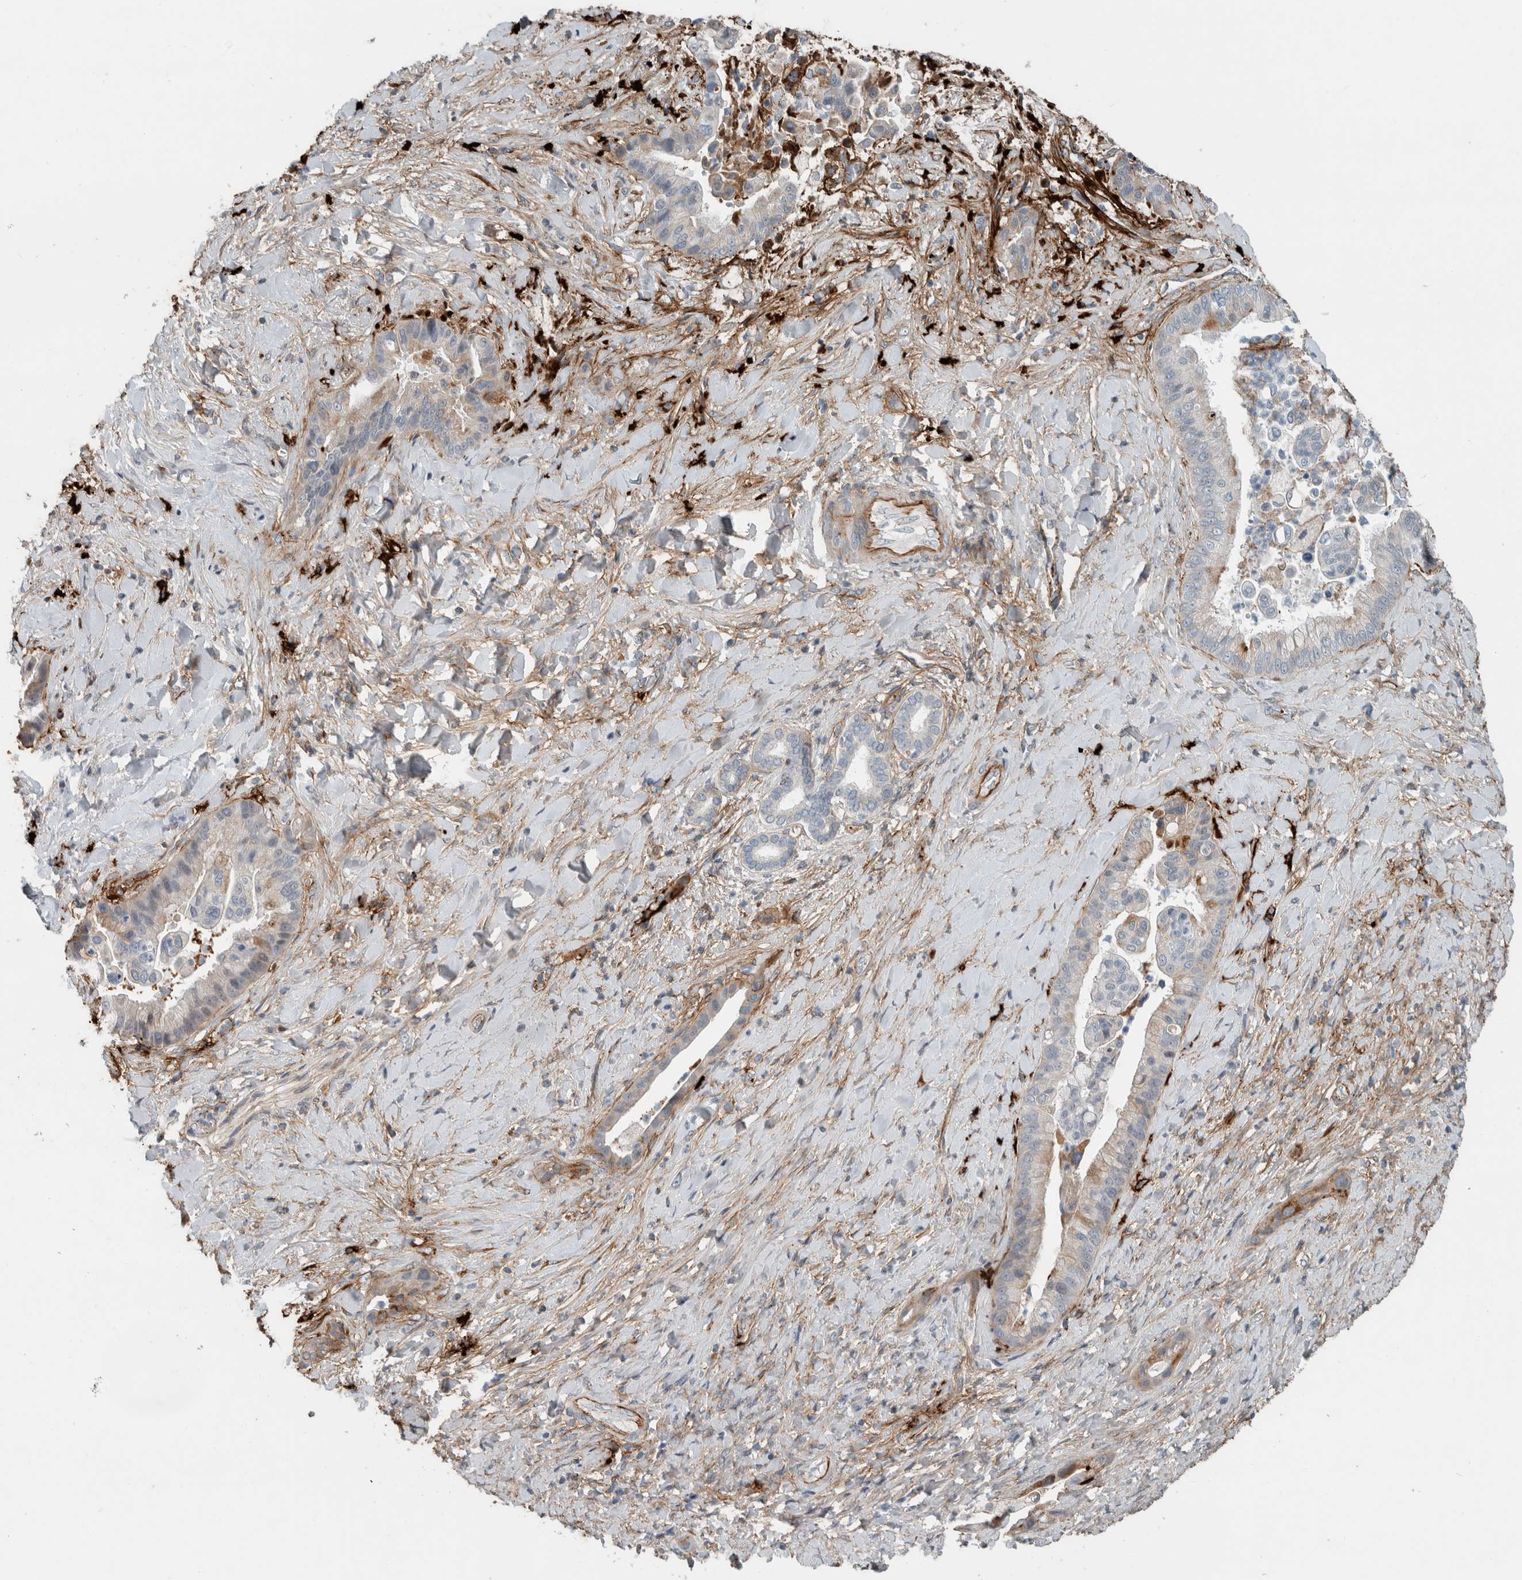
{"staining": {"intensity": "weak", "quantity": "<25%", "location": "cytoplasmic/membranous"}, "tissue": "liver cancer", "cell_type": "Tumor cells", "image_type": "cancer", "snomed": [{"axis": "morphology", "description": "Cholangiocarcinoma"}, {"axis": "topography", "description": "Liver"}], "caption": "Tumor cells show no significant staining in liver cancer.", "gene": "FN1", "patient": {"sex": "female", "age": 54}}